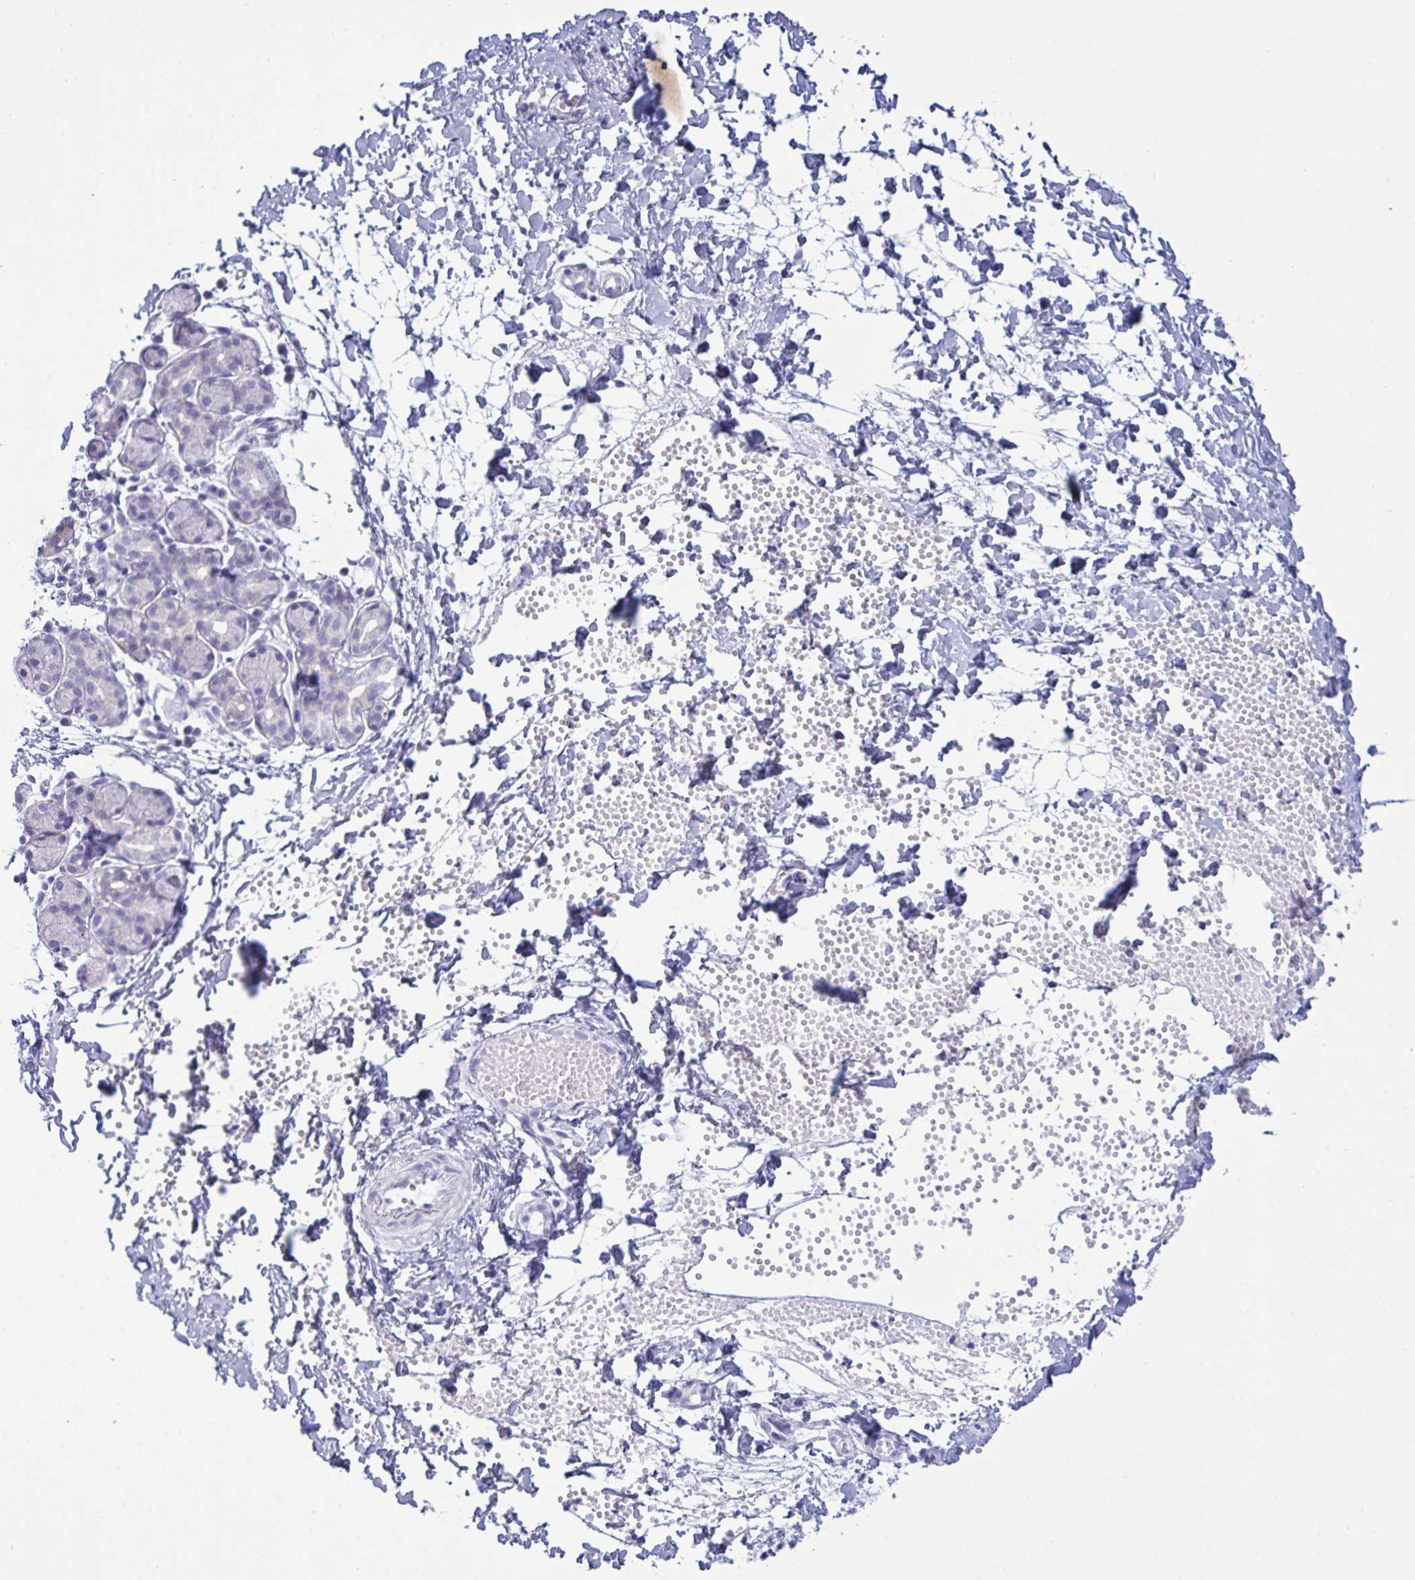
{"staining": {"intensity": "weak", "quantity": "<25%", "location": "cytoplasmic/membranous"}, "tissue": "salivary gland", "cell_type": "Glandular cells", "image_type": "normal", "snomed": [{"axis": "morphology", "description": "Normal tissue, NOS"}, {"axis": "morphology", "description": "Inflammation, NOS"}, {"axis": "topography", "description": "Lymph node"}, {"axis": "topography", "description": "Salivary gland"}], "caption": "A histopathology image of salivary gland stained for a protein exhibits no brown staining in glandular cells. (Stains: DAB IHC with hematoxylin counter stain, Microscopy: brightfield microscopy at high magnification).", "gene": "BBS1", "patient": {"sex": "male", "age": 3}}